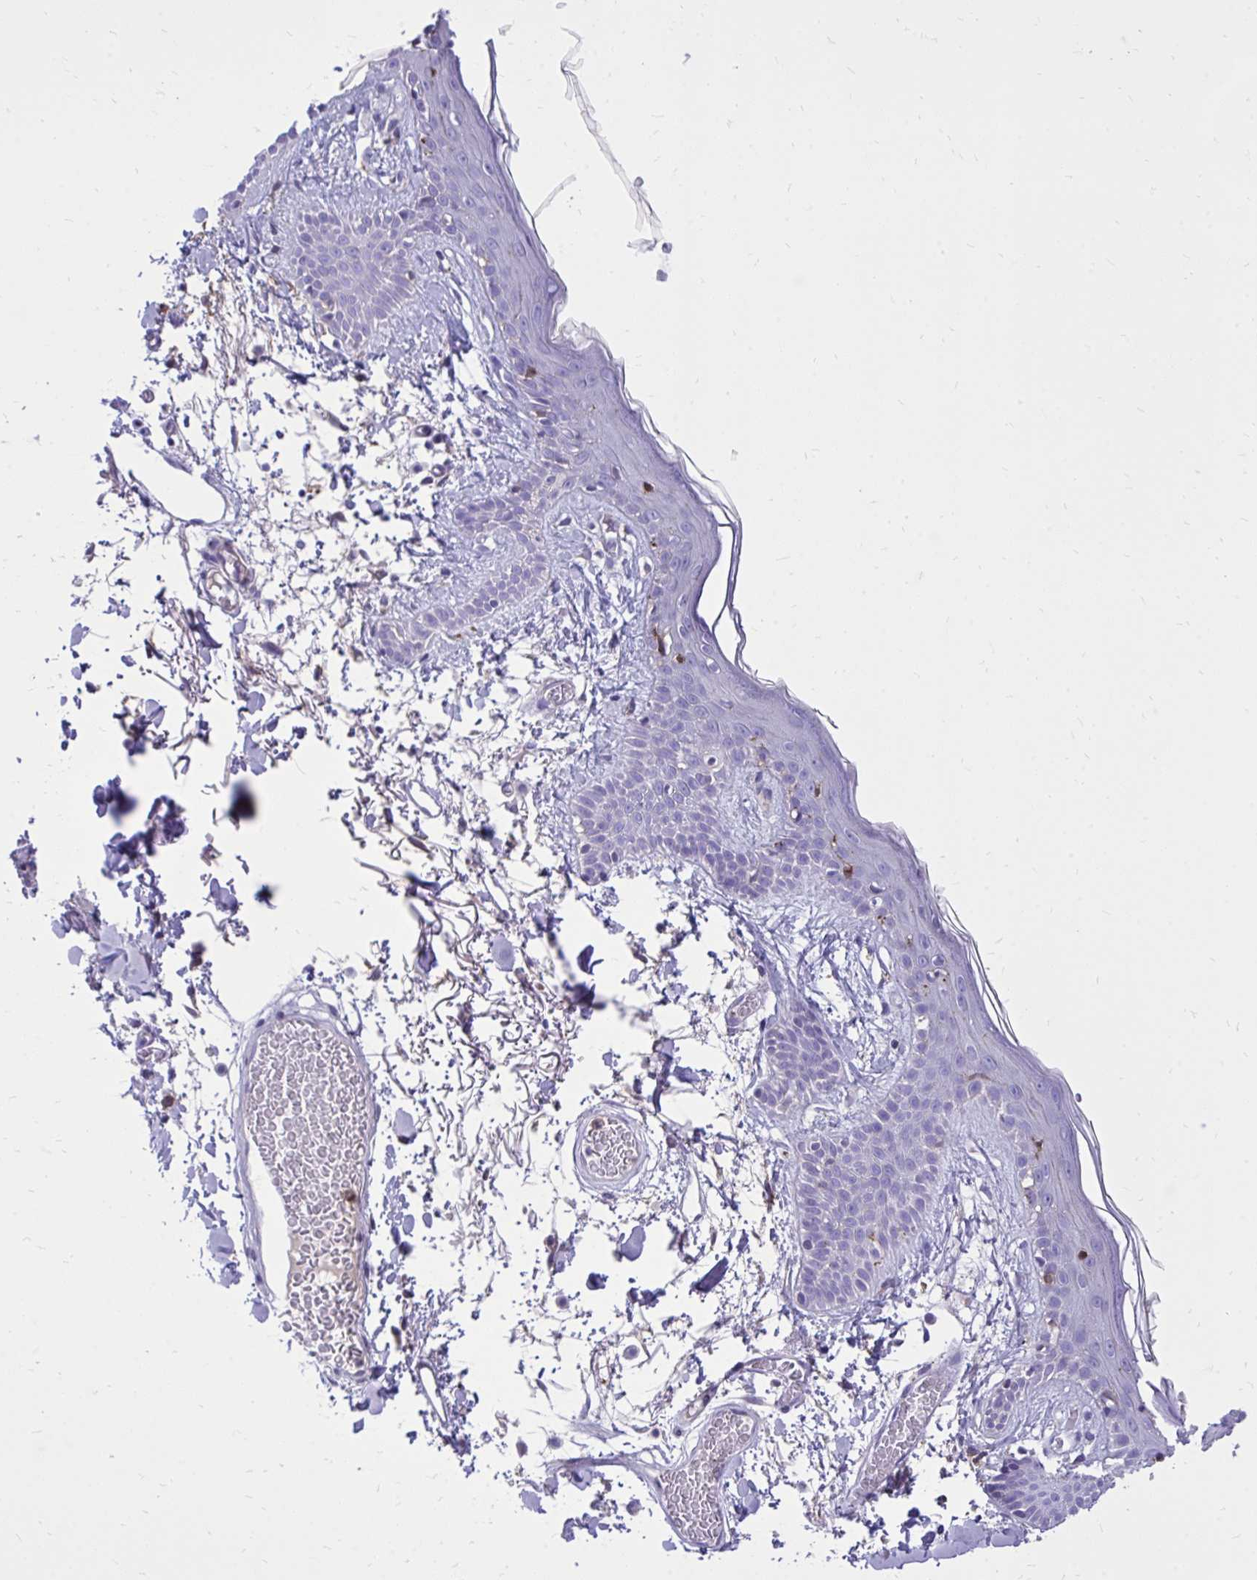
{"staining": {"intensity": "negative", "quantity": "none", "location": "none"}, "tissue": "skin", "cell_type": "Fibroblasts", "image_type": "normal", "snomed": [{"axis": "morphology", "description": "Normal tissue, NOS"}, {"axis": "topography", "description": "Skin"}], "caption": "Fibroblasts are negative for brown protein staining in normal skin. The staining was performed using DAB (3,3'-diaminobenzidine) to visualize the protein expression in brown, while the nuclei were stained in blue with hematoxylin (Magnification: 20x).", "gene": "TLR7", "patient": {"sex": "male", "age": 79}}